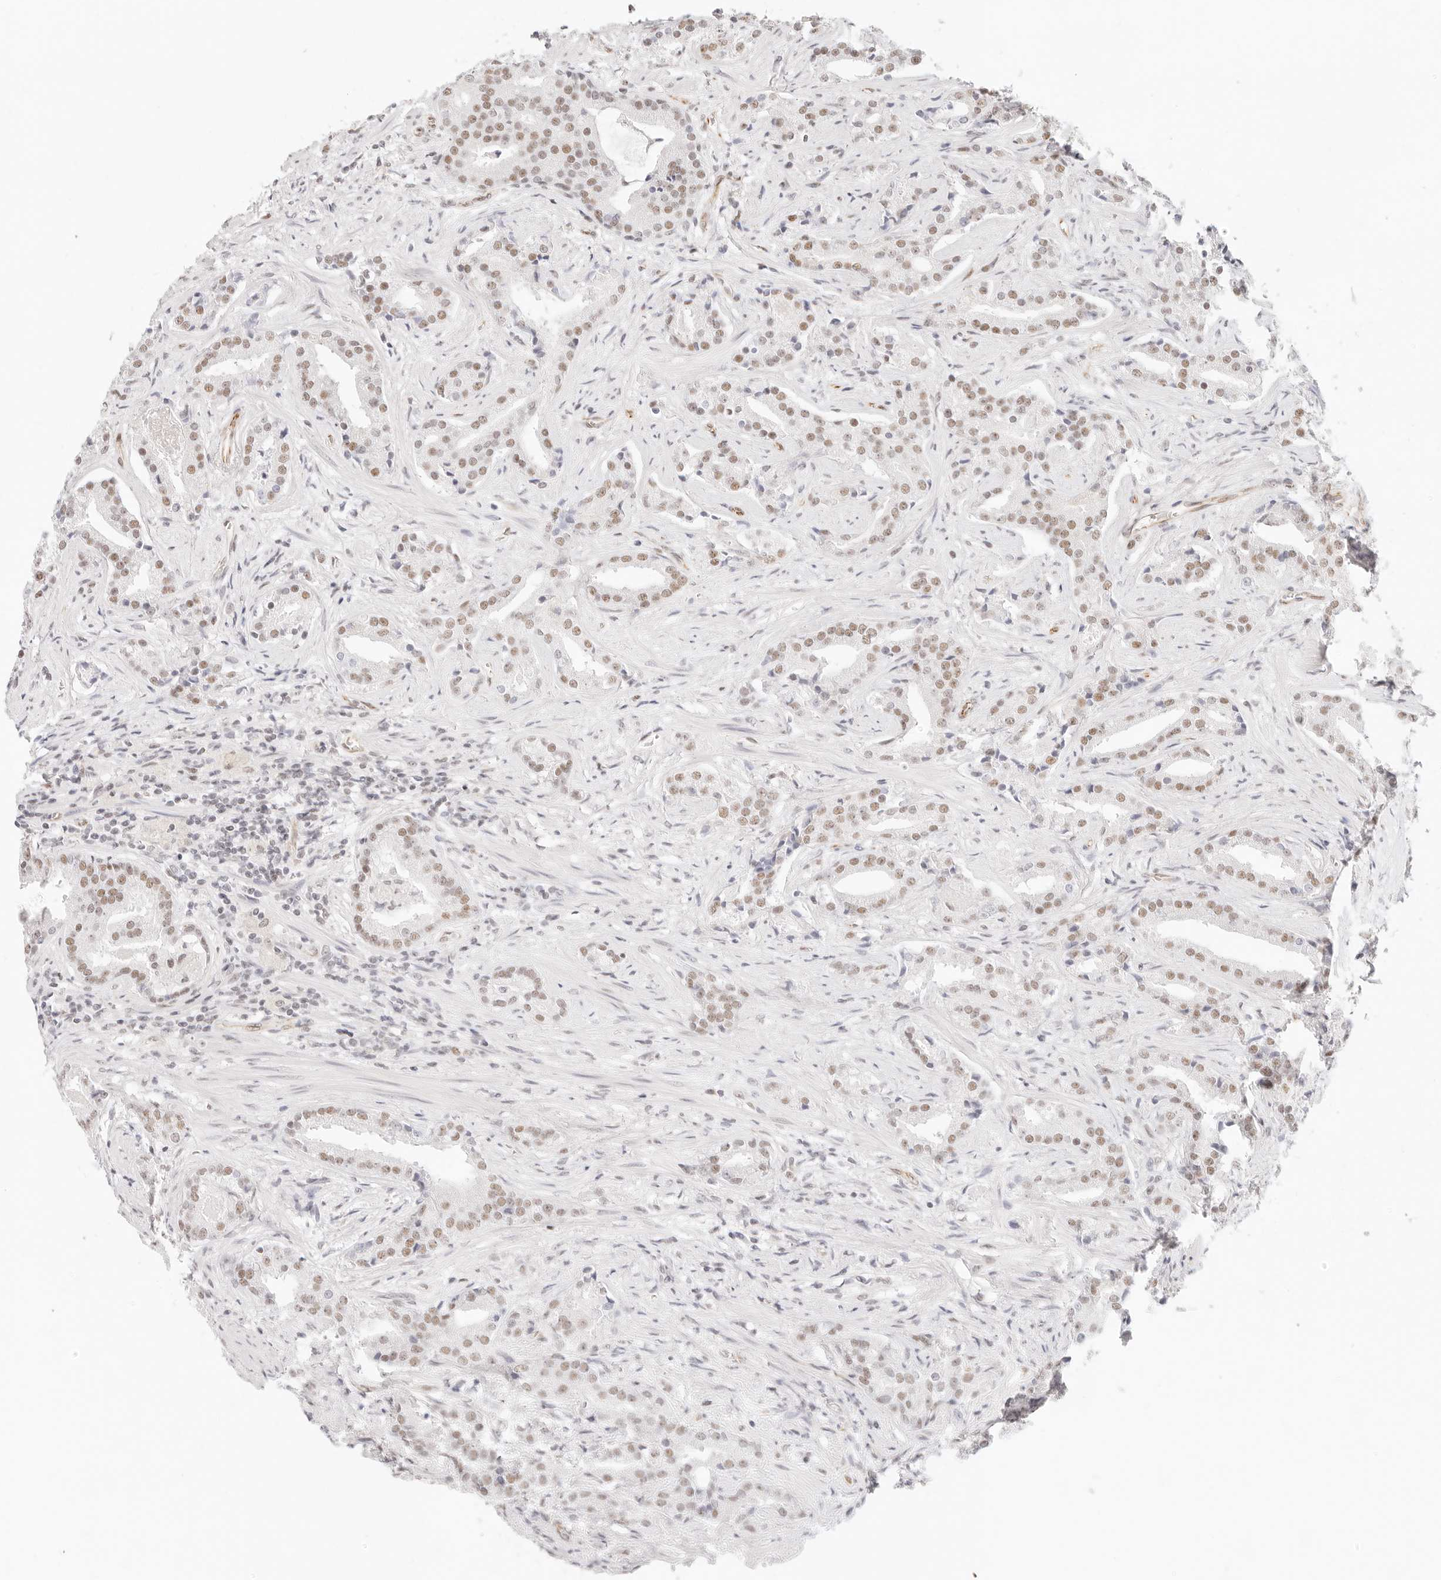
{"staining": {"intensity": "weak", "quantity": "25%-75%", "location": "nuclear"}, "tissue": "prostate cancer", "cell_type": "Tumor cells", "image_type": "cancer", "snomed": [{"axis": "morphology", "description": "Adenocarcinoma, Low grade"}, {"axis": "topography", "description": "Prostate"}], "caption": "Protein staining of prostate cancer tissue reveals weak nuclear positivity in approximately 25%-75% of tumor cells.", "gene": "ZC3H11A", "patient": {"sex": "male", "age": 67}}